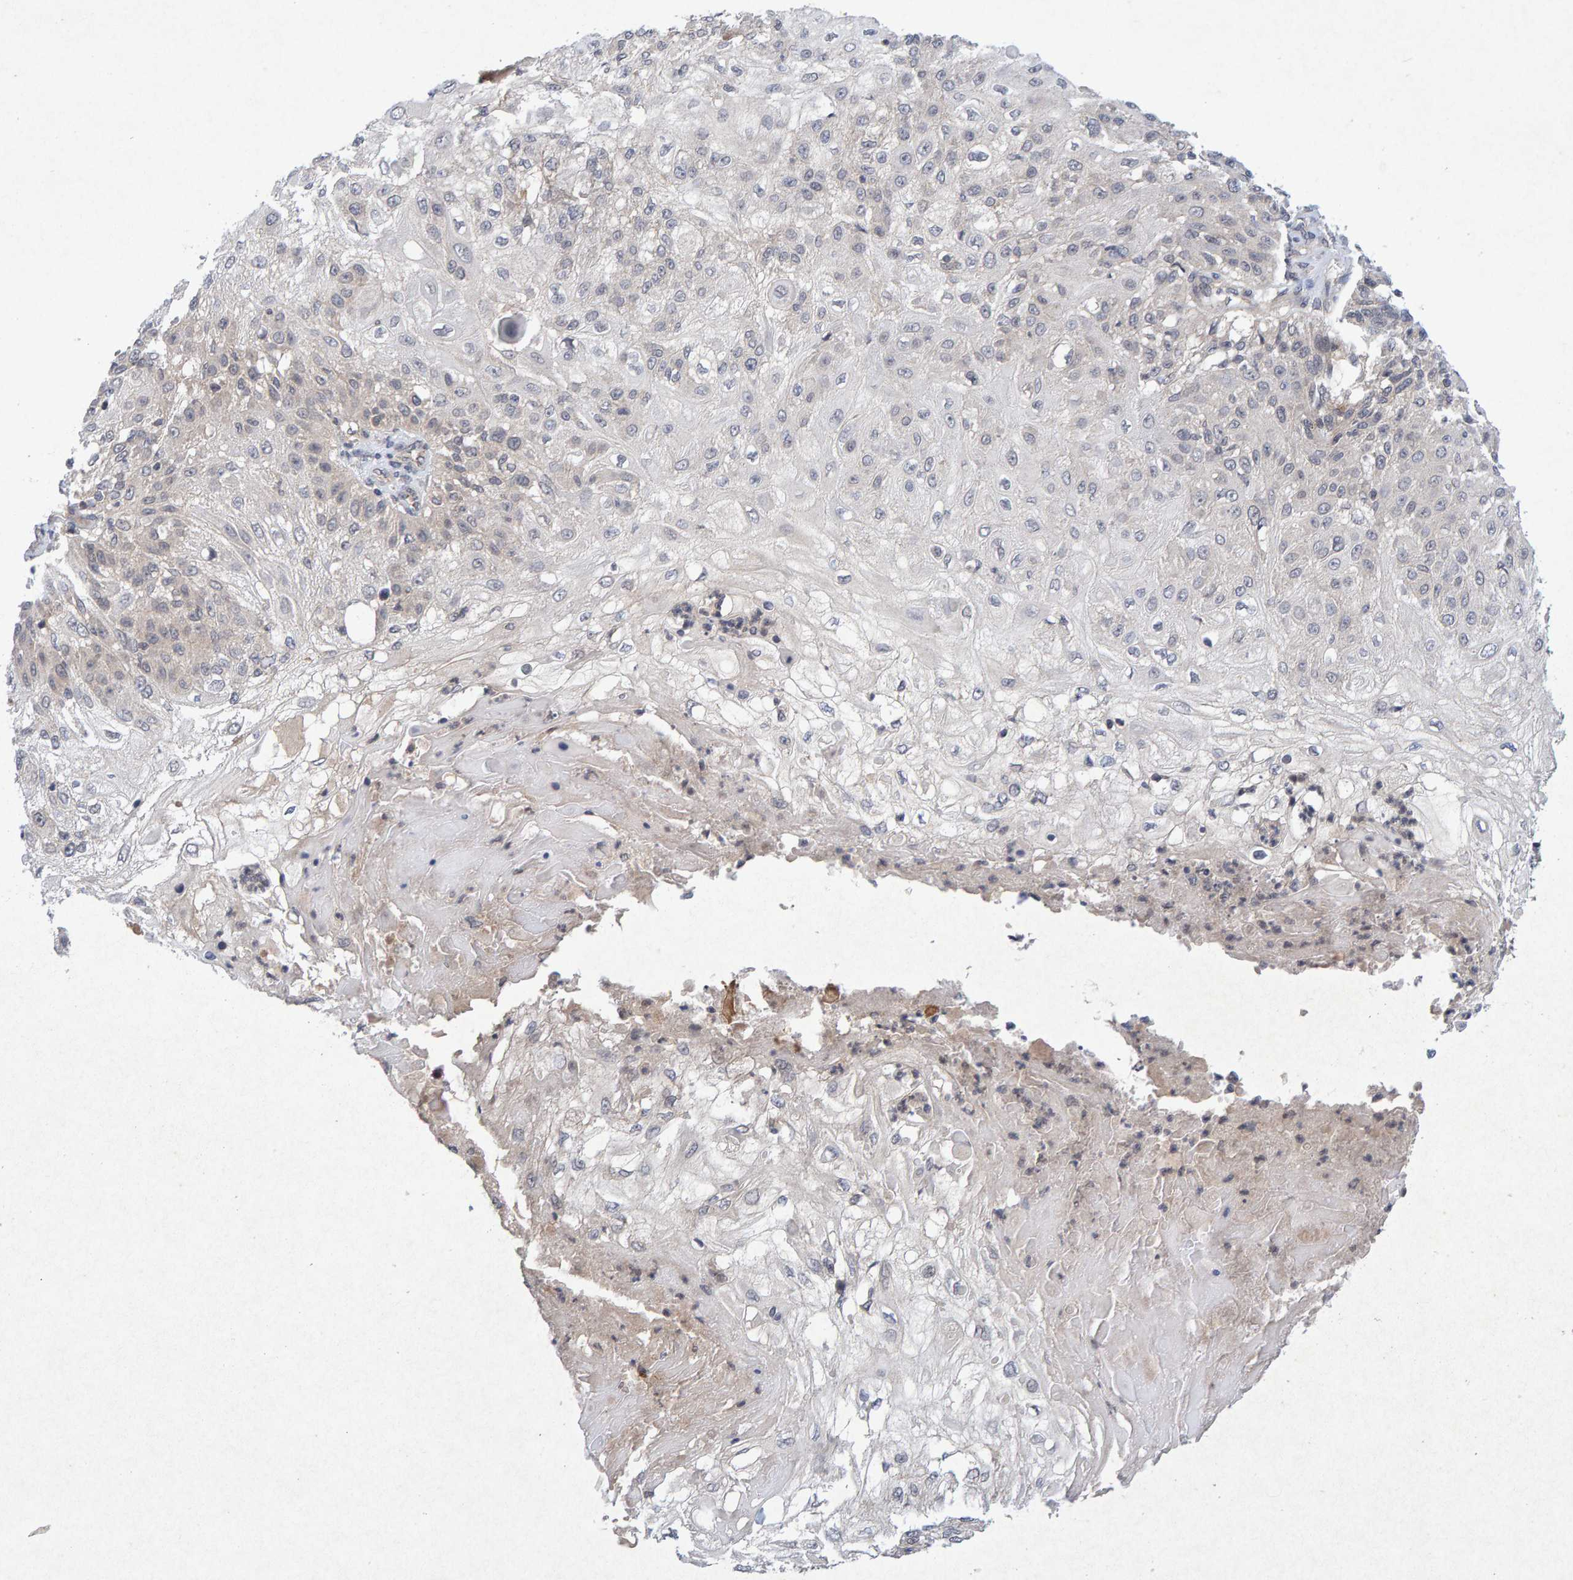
{"staining": {"intensity": "negative", "quantity": "none", "location": "none"}, "tissue": "skin cancer", "cell_type": "Tumor cells", "image_type": "cancer", "snomed": [{"axis": "morphology", "description": "Normal tissue, NOS"}, {"axis": "morphology", "description": "Squamous cell carcinoma, NOS"}, {"axis": "topography", "description": "Skin"}], "caption": "IHC micrograph of human skin squamous cell carcinoma stained for a protein (brown), which demonstrates no expression in tumor cells.", "gene": "CDH2", "patient": {"sex": "female", "age": 83}}